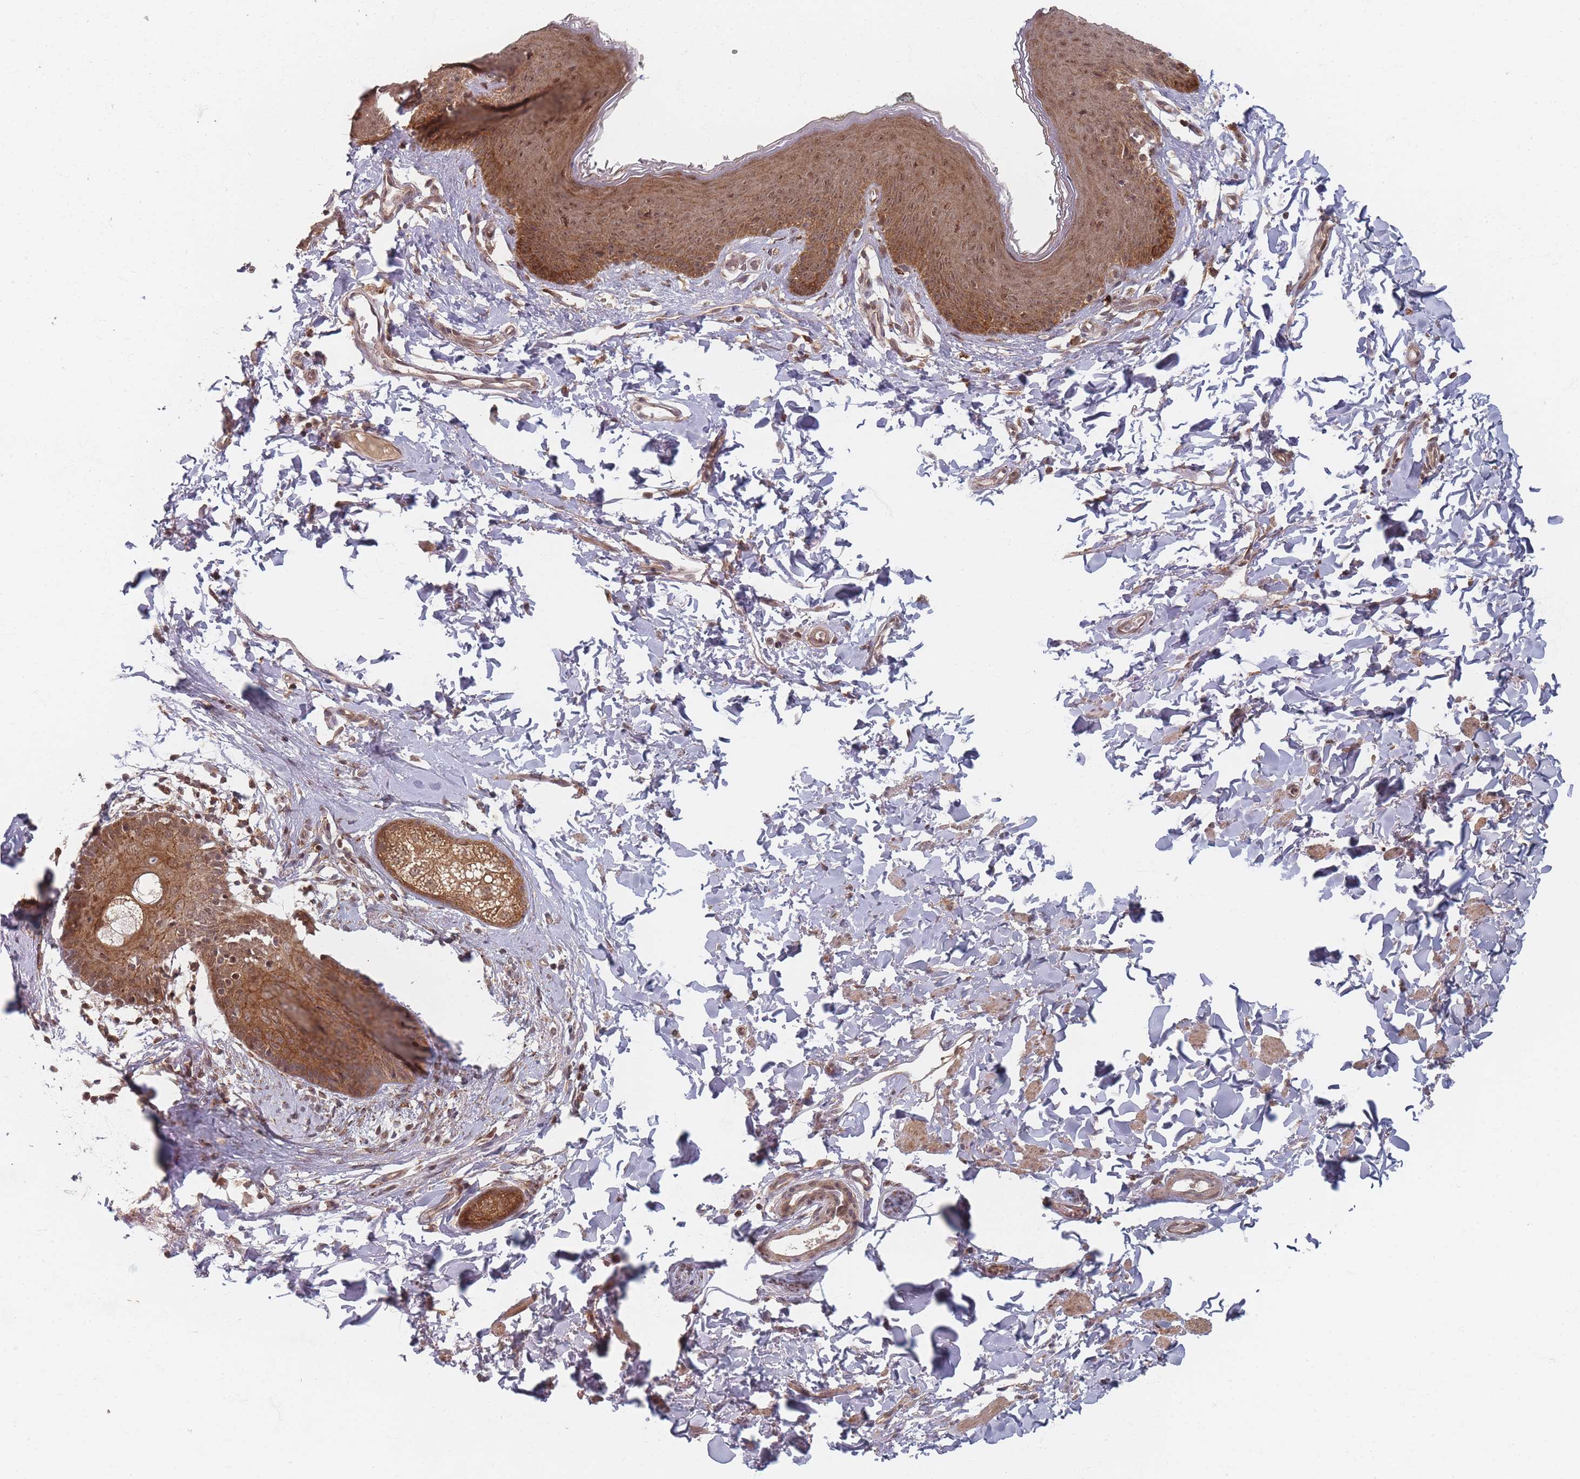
{"staining": {"intensity": "moderate", "quantity": ">75%", "location": "cytoplasmic/membranous,nuclear"}, "tissue": "skin", "cell_type": "Epidermal cells", "image_type": "normal", "snomed": [{"axis": "morphology", "description": "Normal tissue, NOS"}, {"axis": "topography", "description": "Vulva"}], "caption": "Moderate cytoplasmic/membranous,nuclear expression is appreciated in approximately >75% of epidermal cells in unremarkable skin.", "gene": "RADX", "patient": {"sex": "female", "age": 66}}